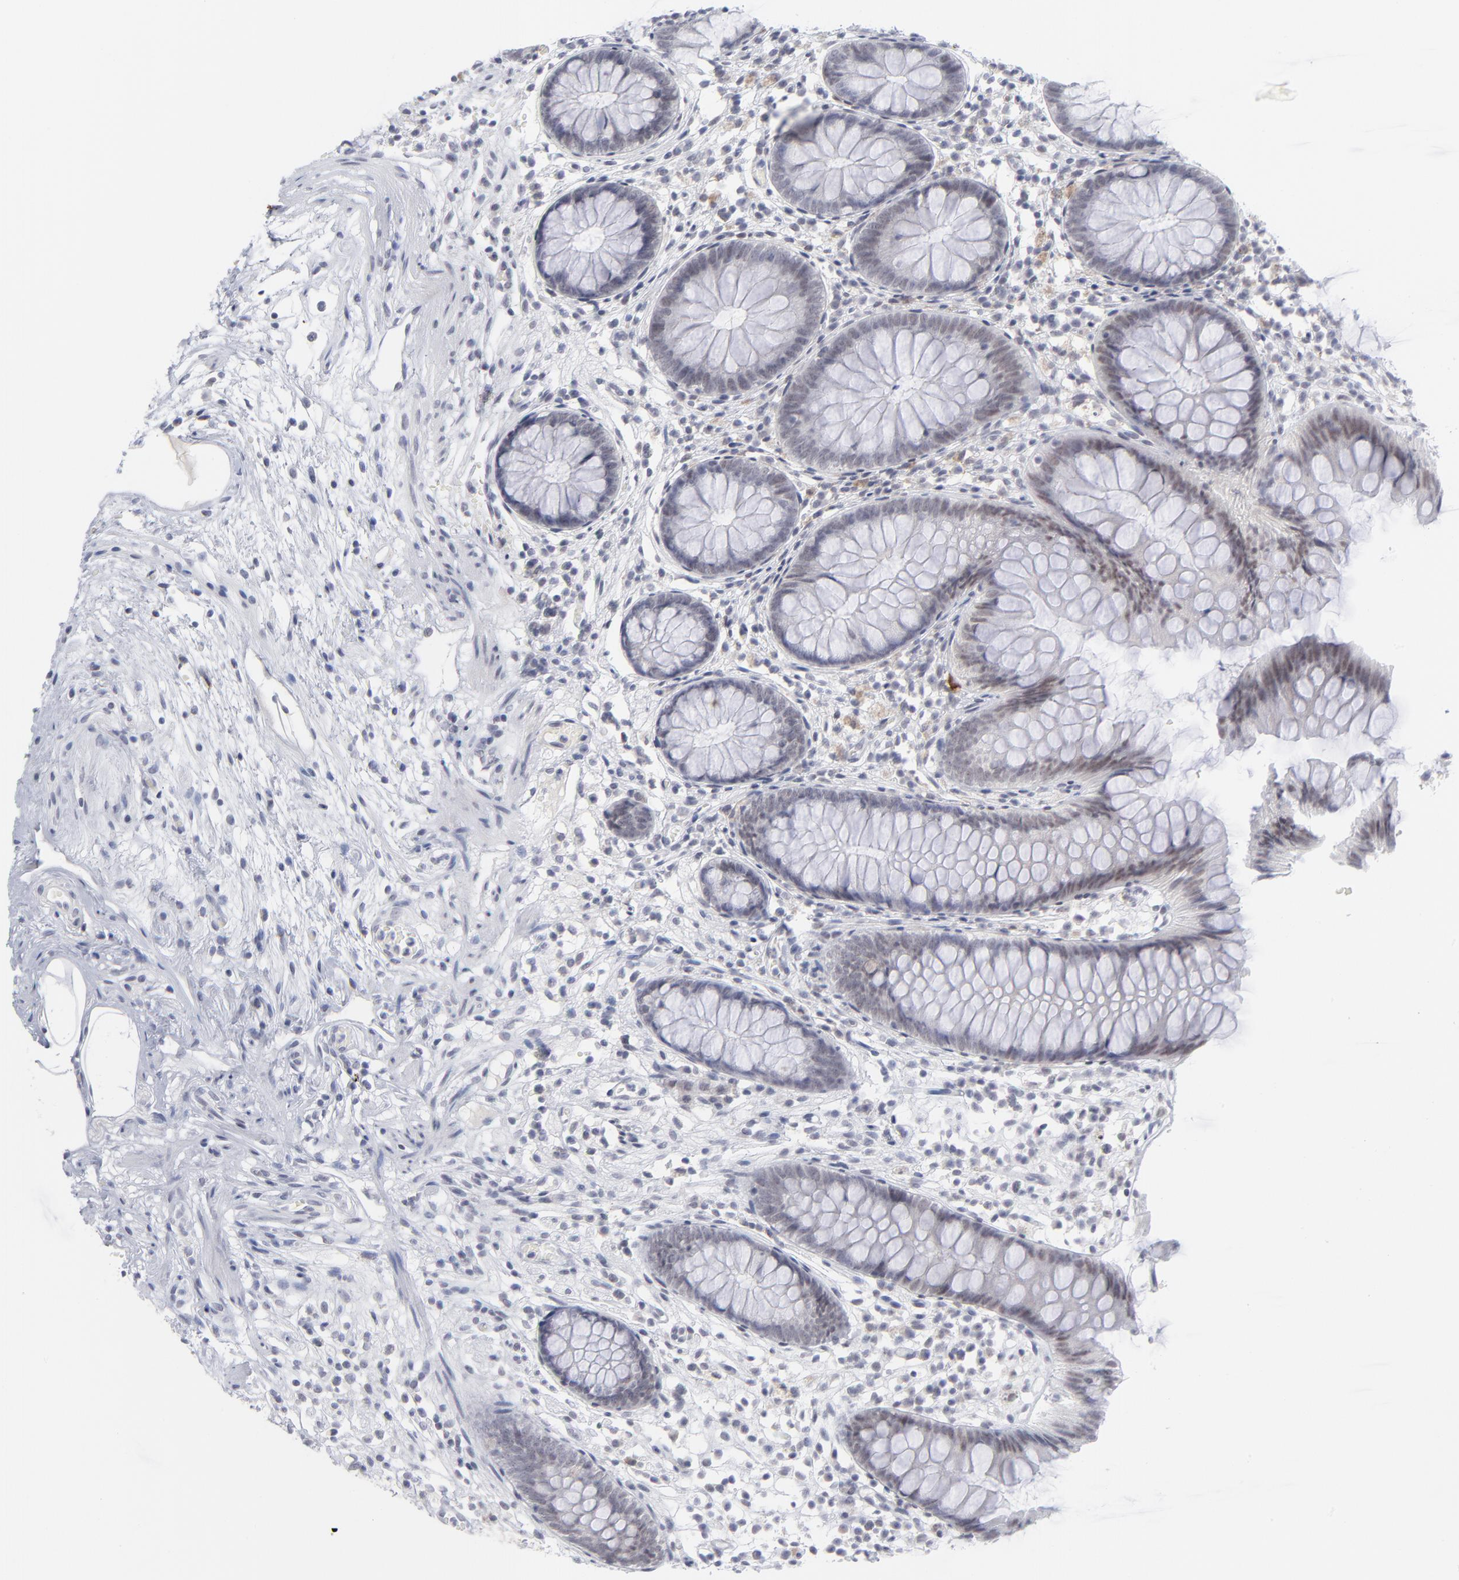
{"staining": {"intensity": "negative", "quantity": "none", "location": "none"}, "tissue": "appendix", "cell_type": "Glandular cells", "image_type": "normal", "snomed": [{"axis": "morphology", "description": "Normal tissue, NOS"}, {"axis": "topography", "description": "Appendix"}], "caption": "Photomicrograph shows no significant protein staining in glandular cells of unremarkable appendix. (DAB IHC visualized using brightfield microscopy, high magnification).", "gene": "CCR2", "patient": {"sex": "male", "age": 38}}